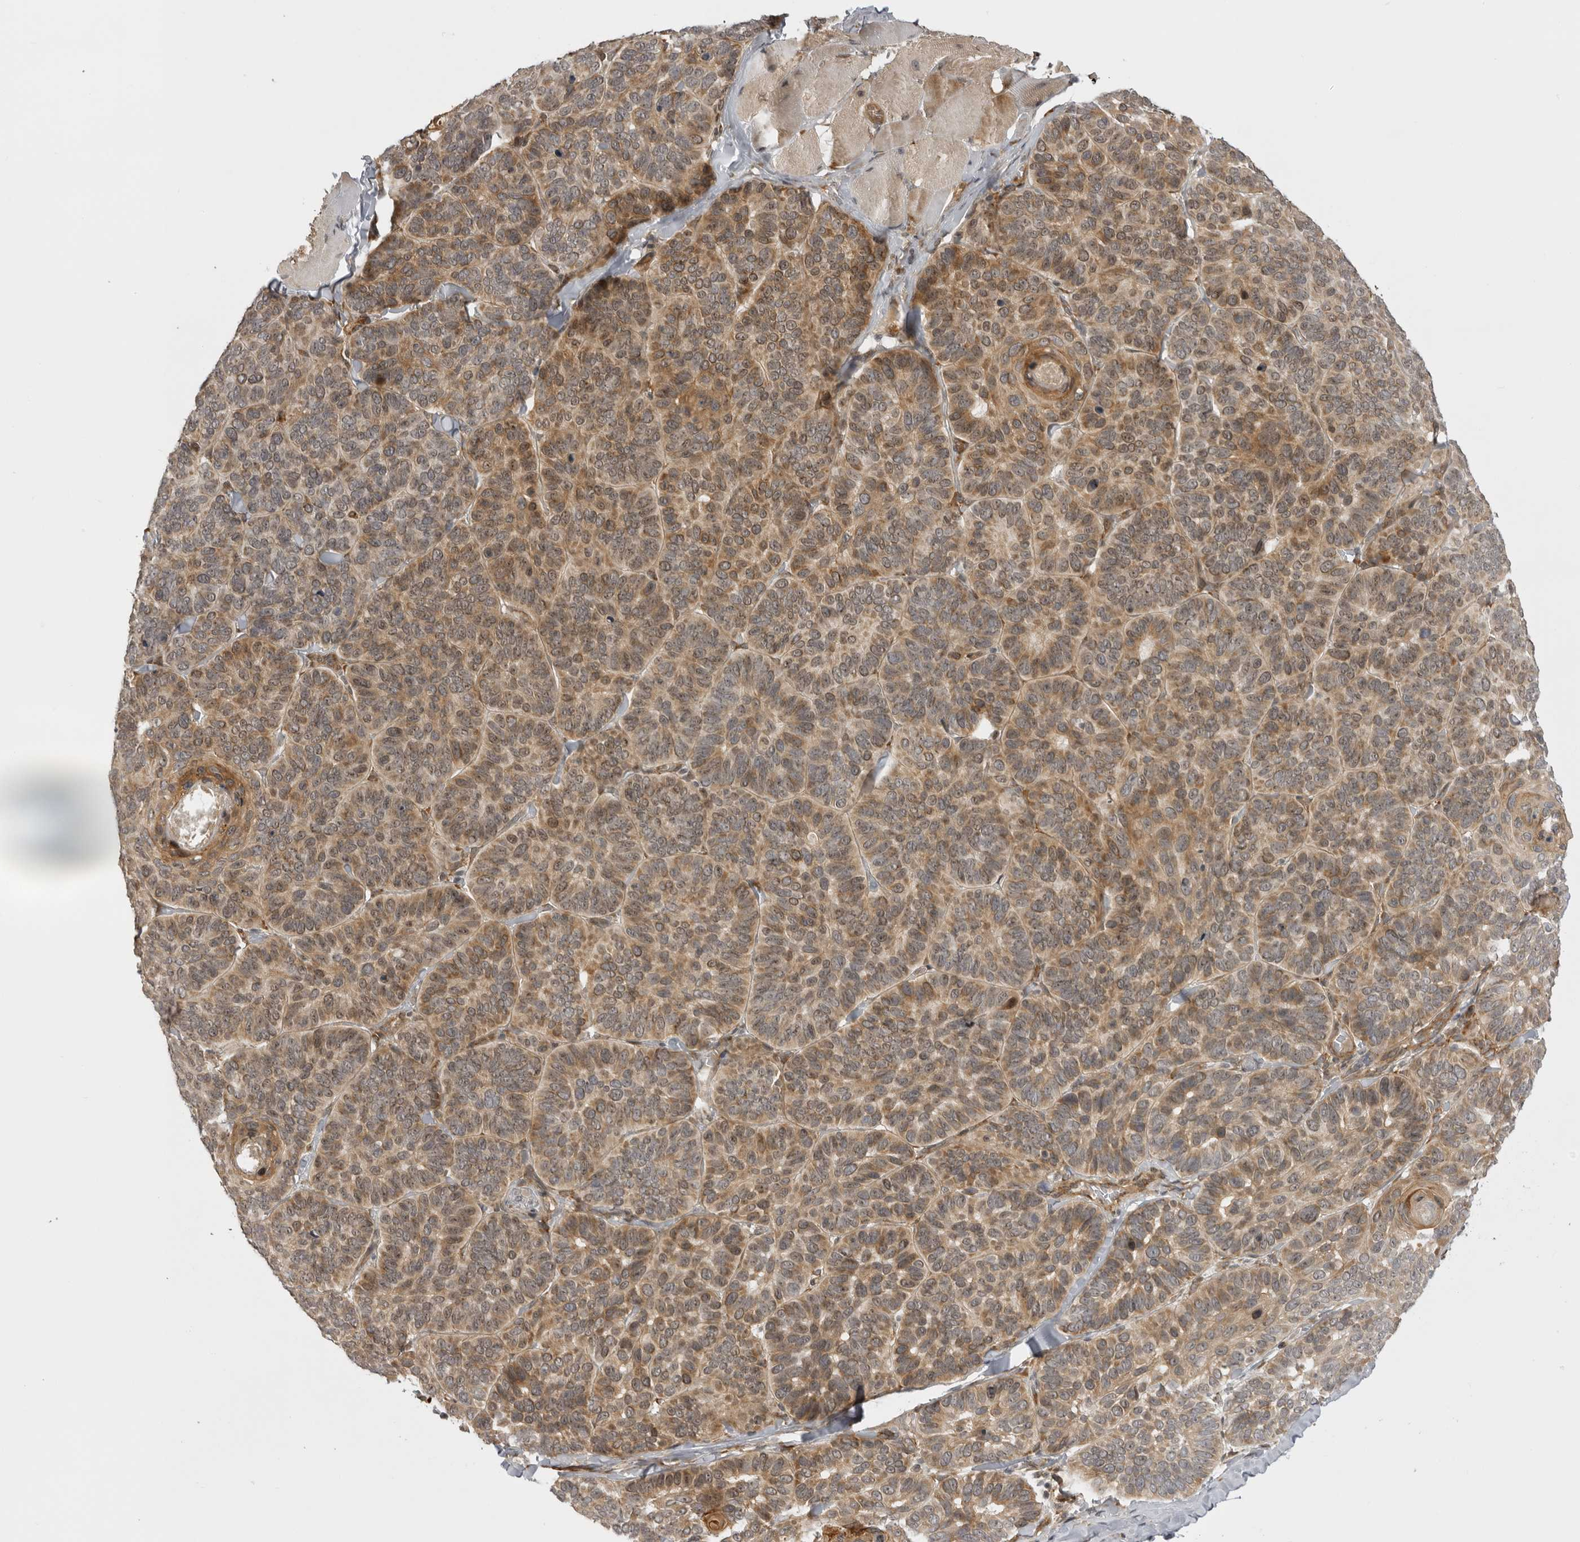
{"staining": {"intensity": "moderate", "quantity": ">75%", "location": "cytoplasmic/membranous"}, "tissue": "skin cancer", "cell_type": "Tumor cells", "image_type": "cancer", "snomed": [{"axis": "morphology", "description": "Basal cell carcinoma"}, {"axis": "topography", "description": "Skin"}], "caption": "Skin cancer (basal cell carcinoma) stained with a brown dye reveals moderate cytoplasmic/membranous positive positivity in about >75% of tumor cells.", "gene": "DNAH14", "patient": {"sex": "male", "age": 62}}